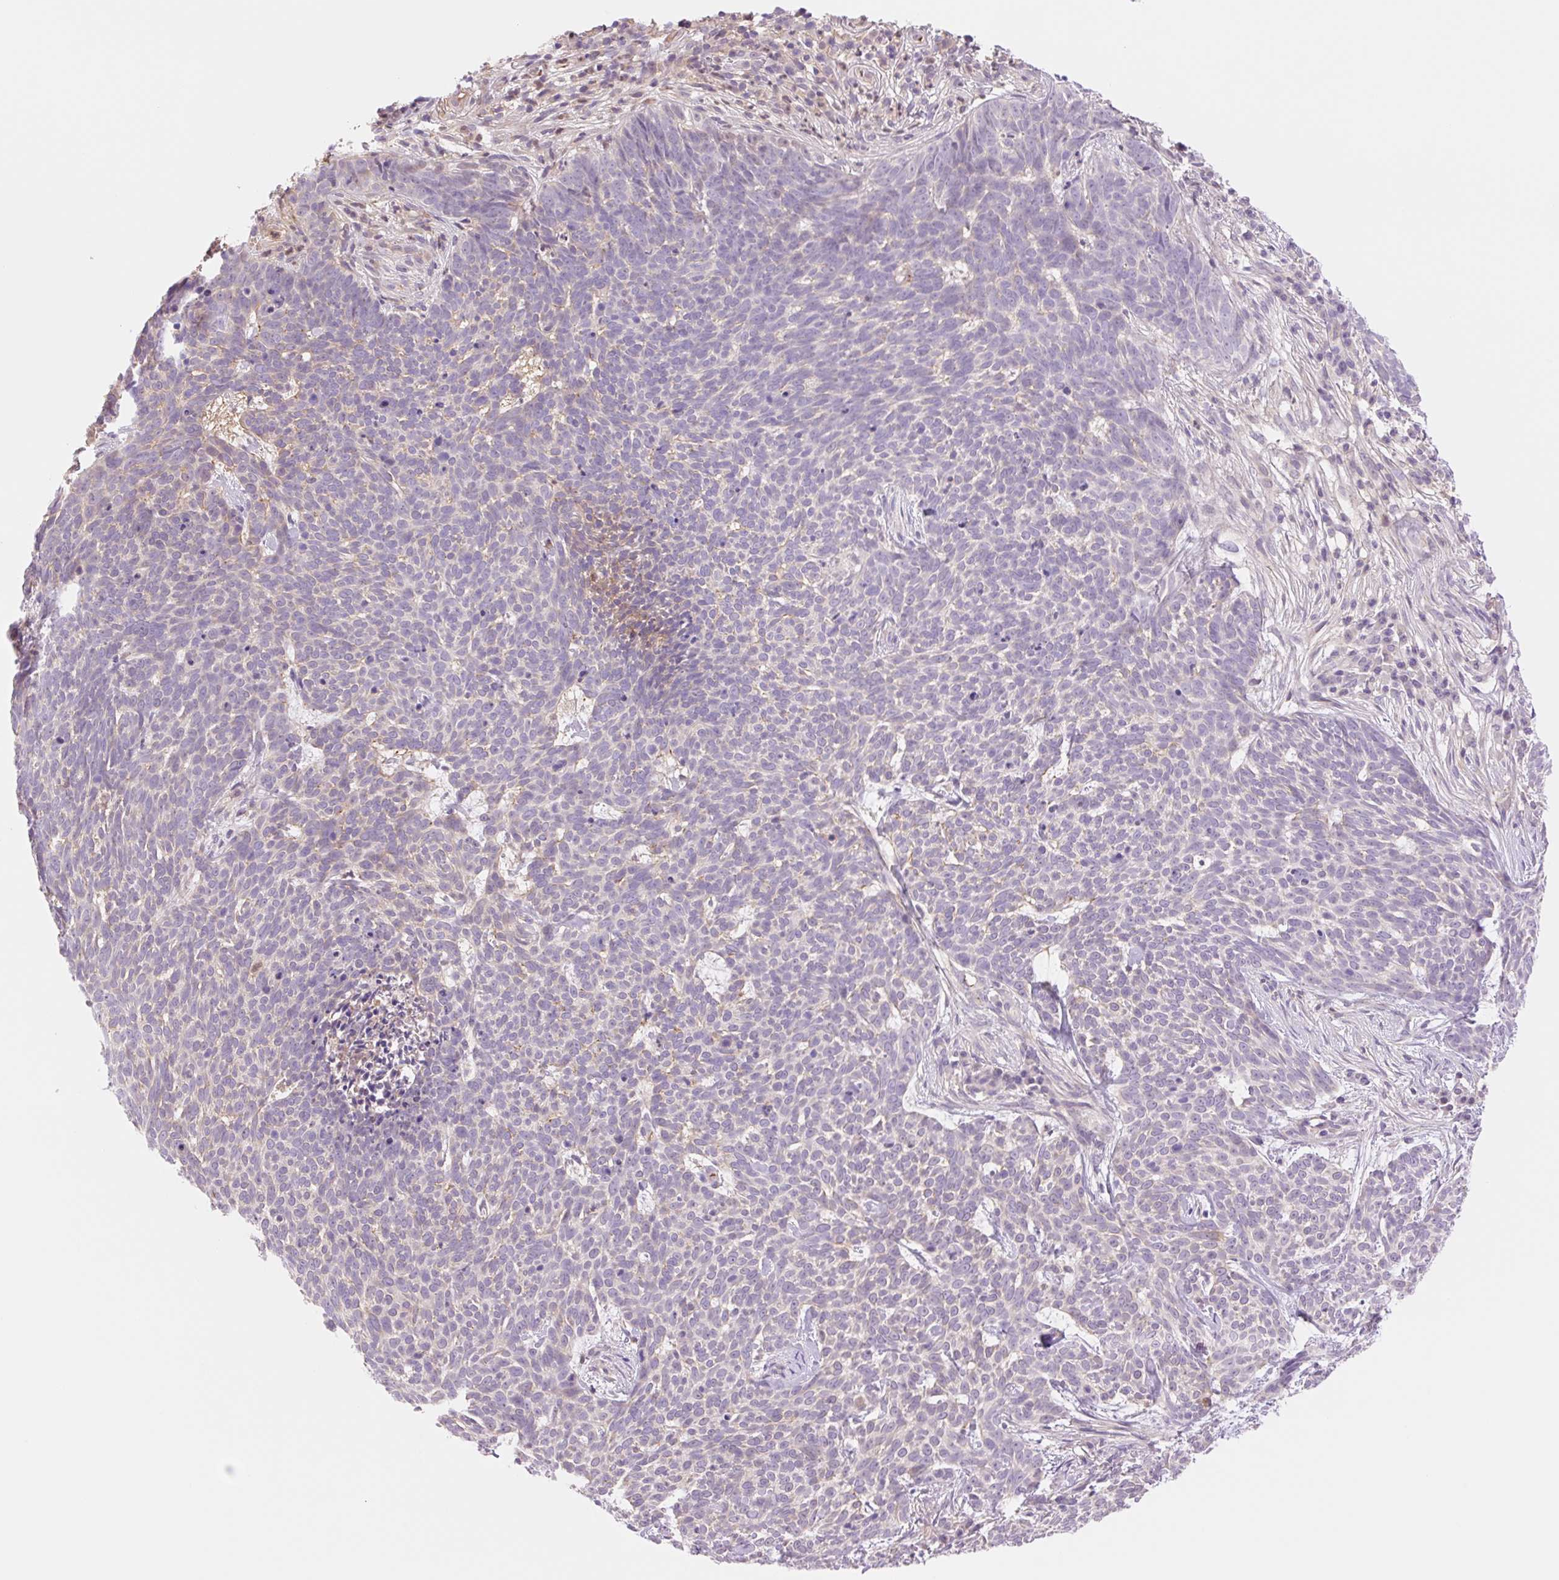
{"staining": {"intensity": "negative", "quantity": "none", "location": "none"}, "tissue": "skin cancer", "cell_type": "Tumor cells", "image_type": "cancer", "snomed": [{"axis": "morphology", "description": "Basal cell carcinoma"}, {"axis": "topography", "description": "Skin"}], "caption": "Immunohistochemistry of skin cancer (basal cell carcinoma) reveals no staining in tumor cells.", "gene": "HEBP1", "patient": {"sex": "female", "age": 93}}